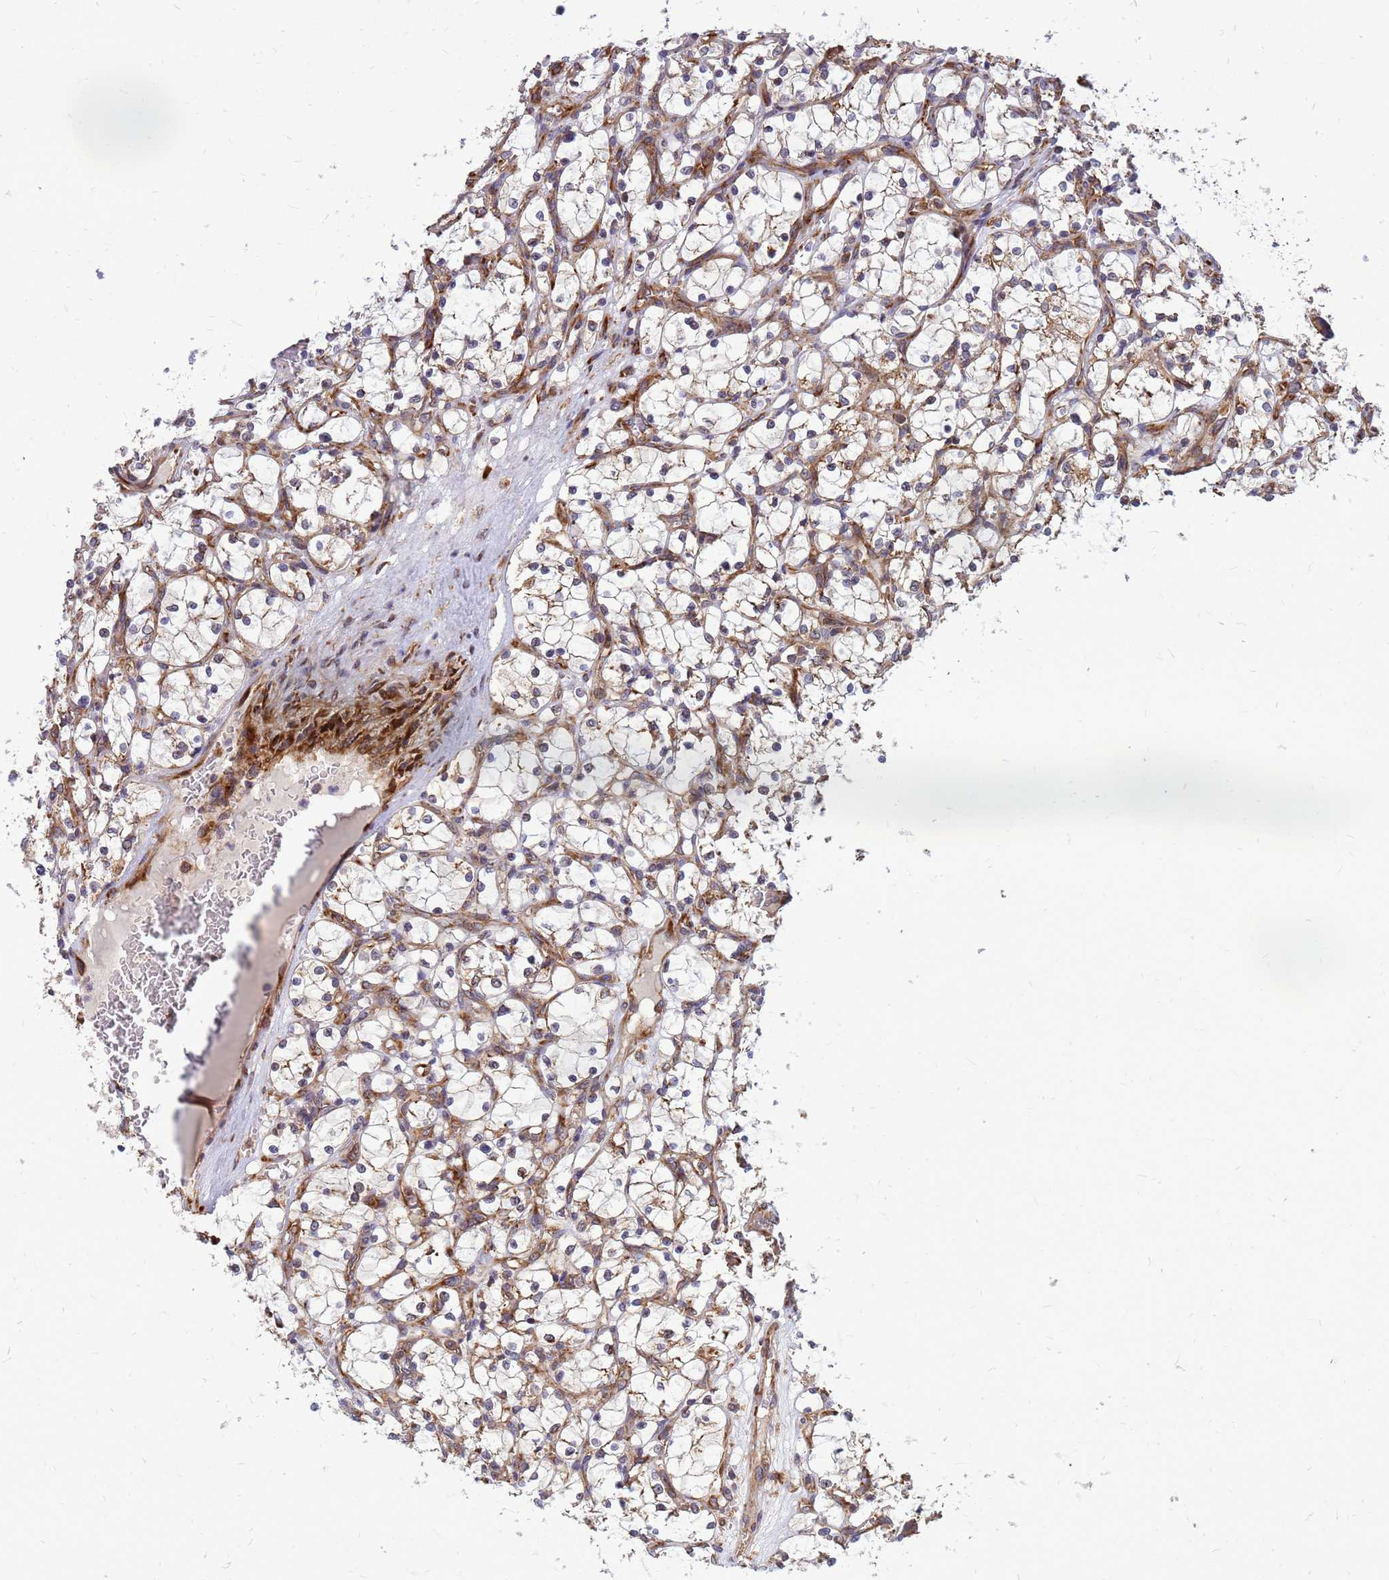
{"staining": {"intensity": "weak", "quantity": "25%-75%", "location": "cytoplasmic/membranous"}, "tissue": "renal cancer", "cell_type": "Tumor cells", "image_type": "cancer", "snomed": [{"axis": "morphology", "description": "Adenocarcinoma, NOS"}, {"axis": "topography", "description": "Kidney"}], "caption": "Protein expression by IHC reveals weak cytoplasmic/membranous staining in about 25%-75% of tumor cells in adenocarcinoma (renal).", "gene": "RPL8", "patient": {"sex": "female", "age": 69}}